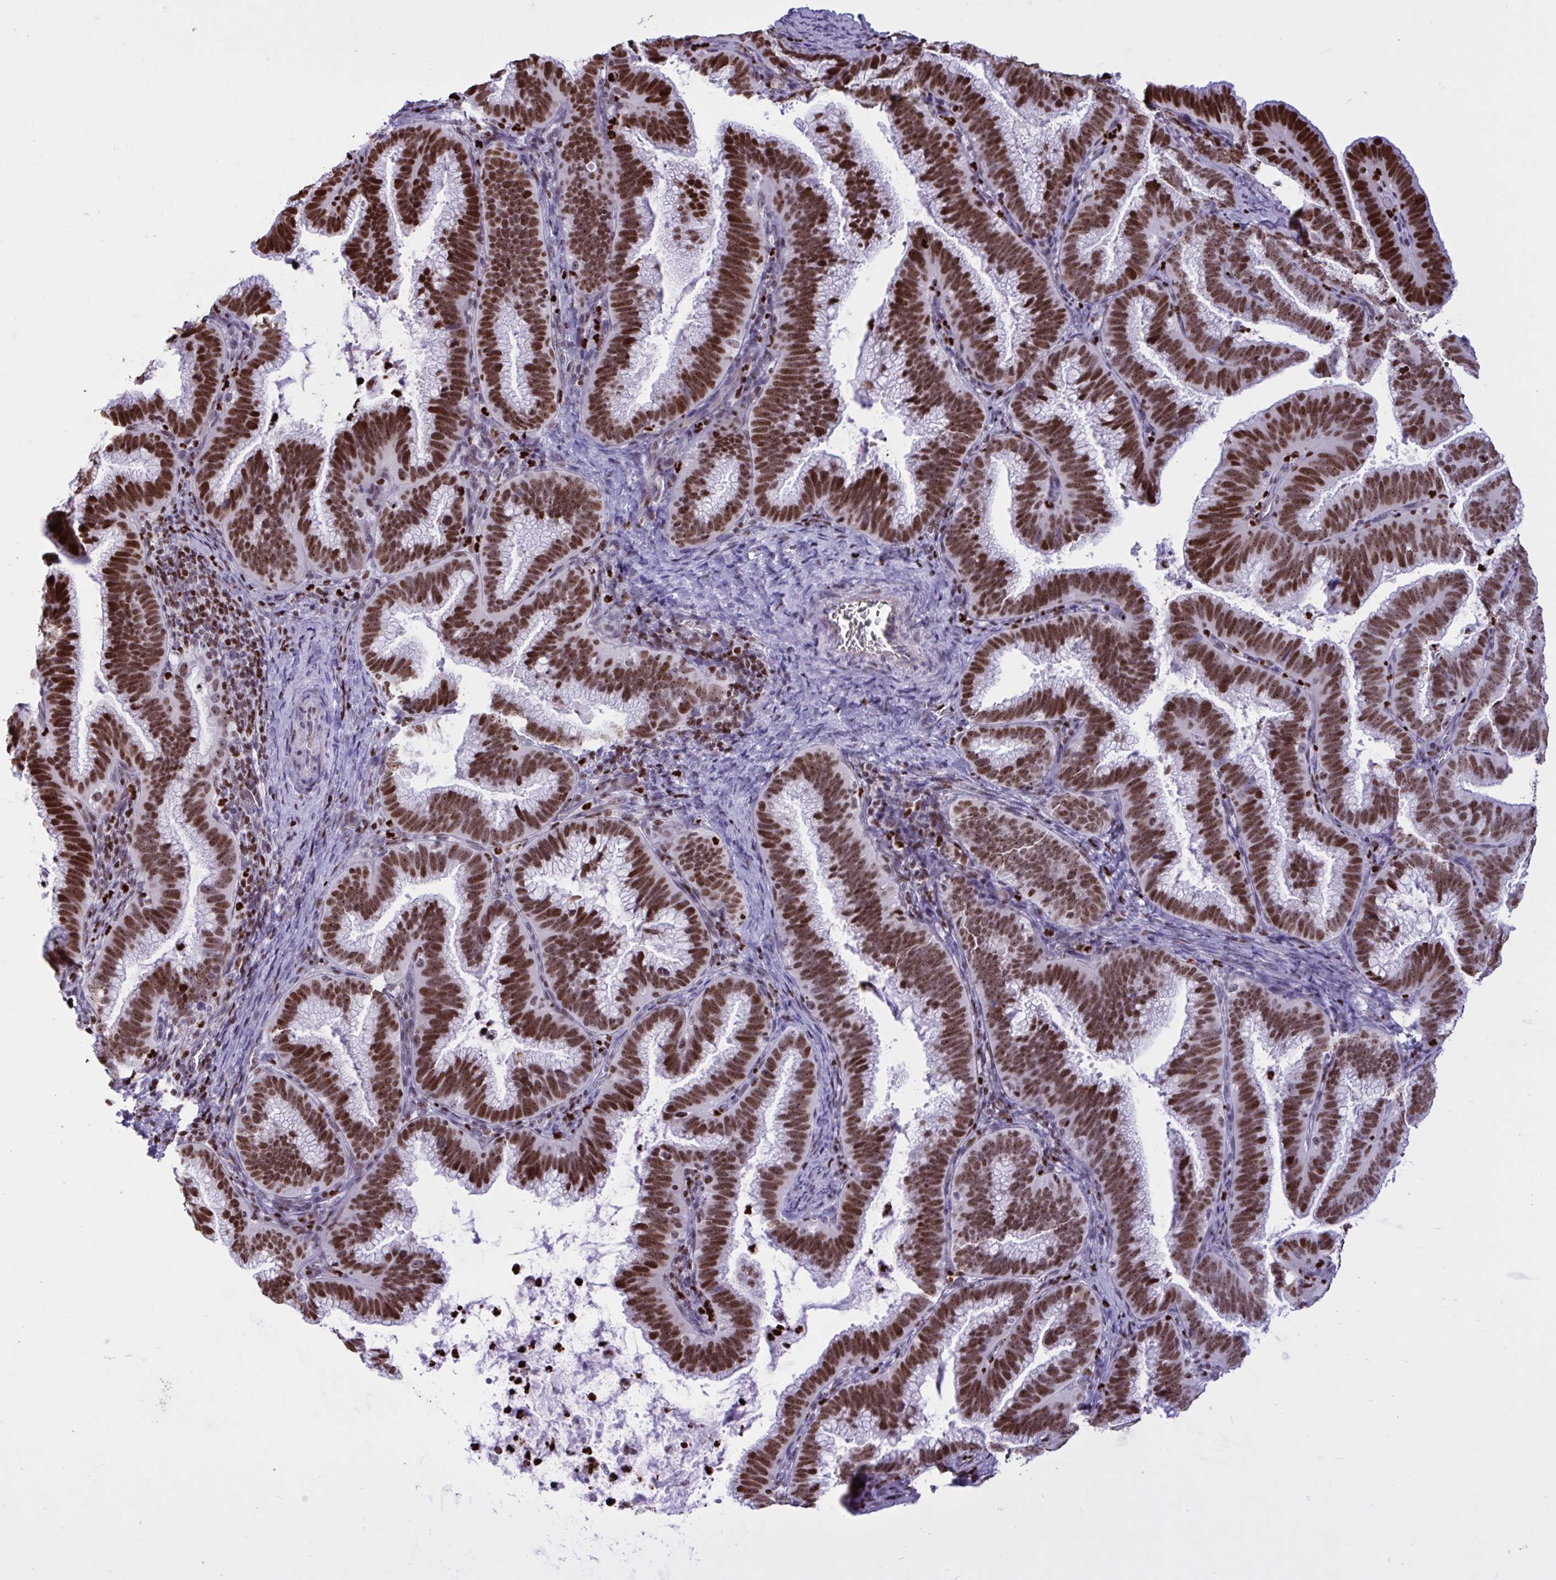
{"staining": {"intensity": "strong", "quantity": ">75%", "location": "nuclear"}, "tissue": "cervical cancer", "cell_type": "Tumor cells", "image_type": "cancer", "snomed": [{"axis": "morphology", "description": "Adenocarcinoma, NOS"}, {"axis": "topography", "description": "Cervix"}], "caption": "Protein staining demonstrates strong nuclear positivity in about >75% of tumor cells in cervical cancer. (DAB (3,3'-diaminobenzidine) IHC, brown staining for protein, blue staining for nuclei).", "gene": "HMGB2", "patient": {"sex": "female", "age": 61}}